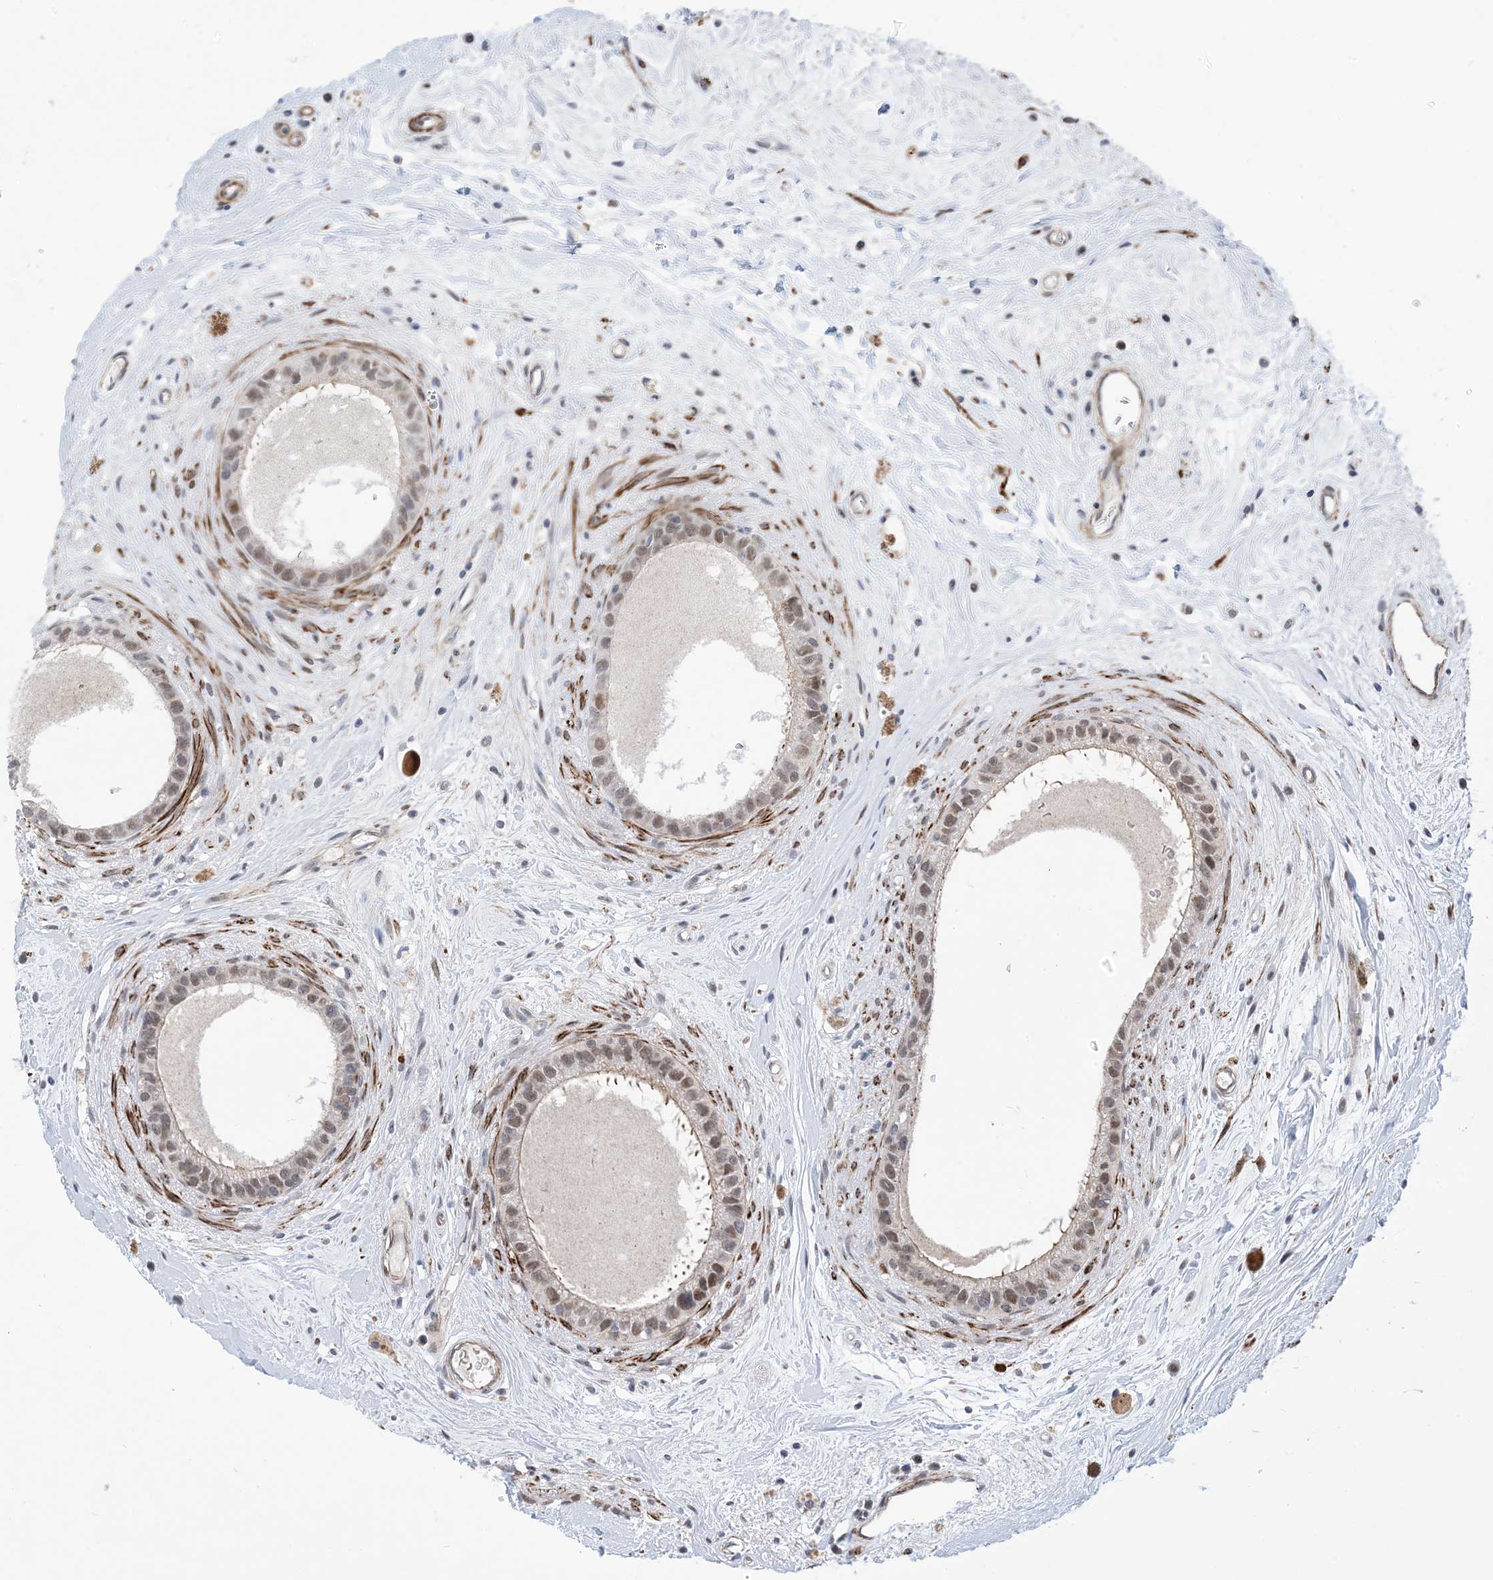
{"staining": {"intensity": "weak", "quantity": "25%-75%", "location": "nuclear"}, "tissue": "epididymis", "cell_type": "Glandular cells", "image_type": "normal", "snomed": [{"axis": "morphology", "description": "Normal tissue, NOS"}, {"axis": "topography", "description": "Epididymis"}], "caption": "Epididymis stained with IHC displays weak nuclear positivity in approximately 25%-75% of glandular cells.", "gene": "ZNF8", "patient": {"sex": "male", "age": 80}}